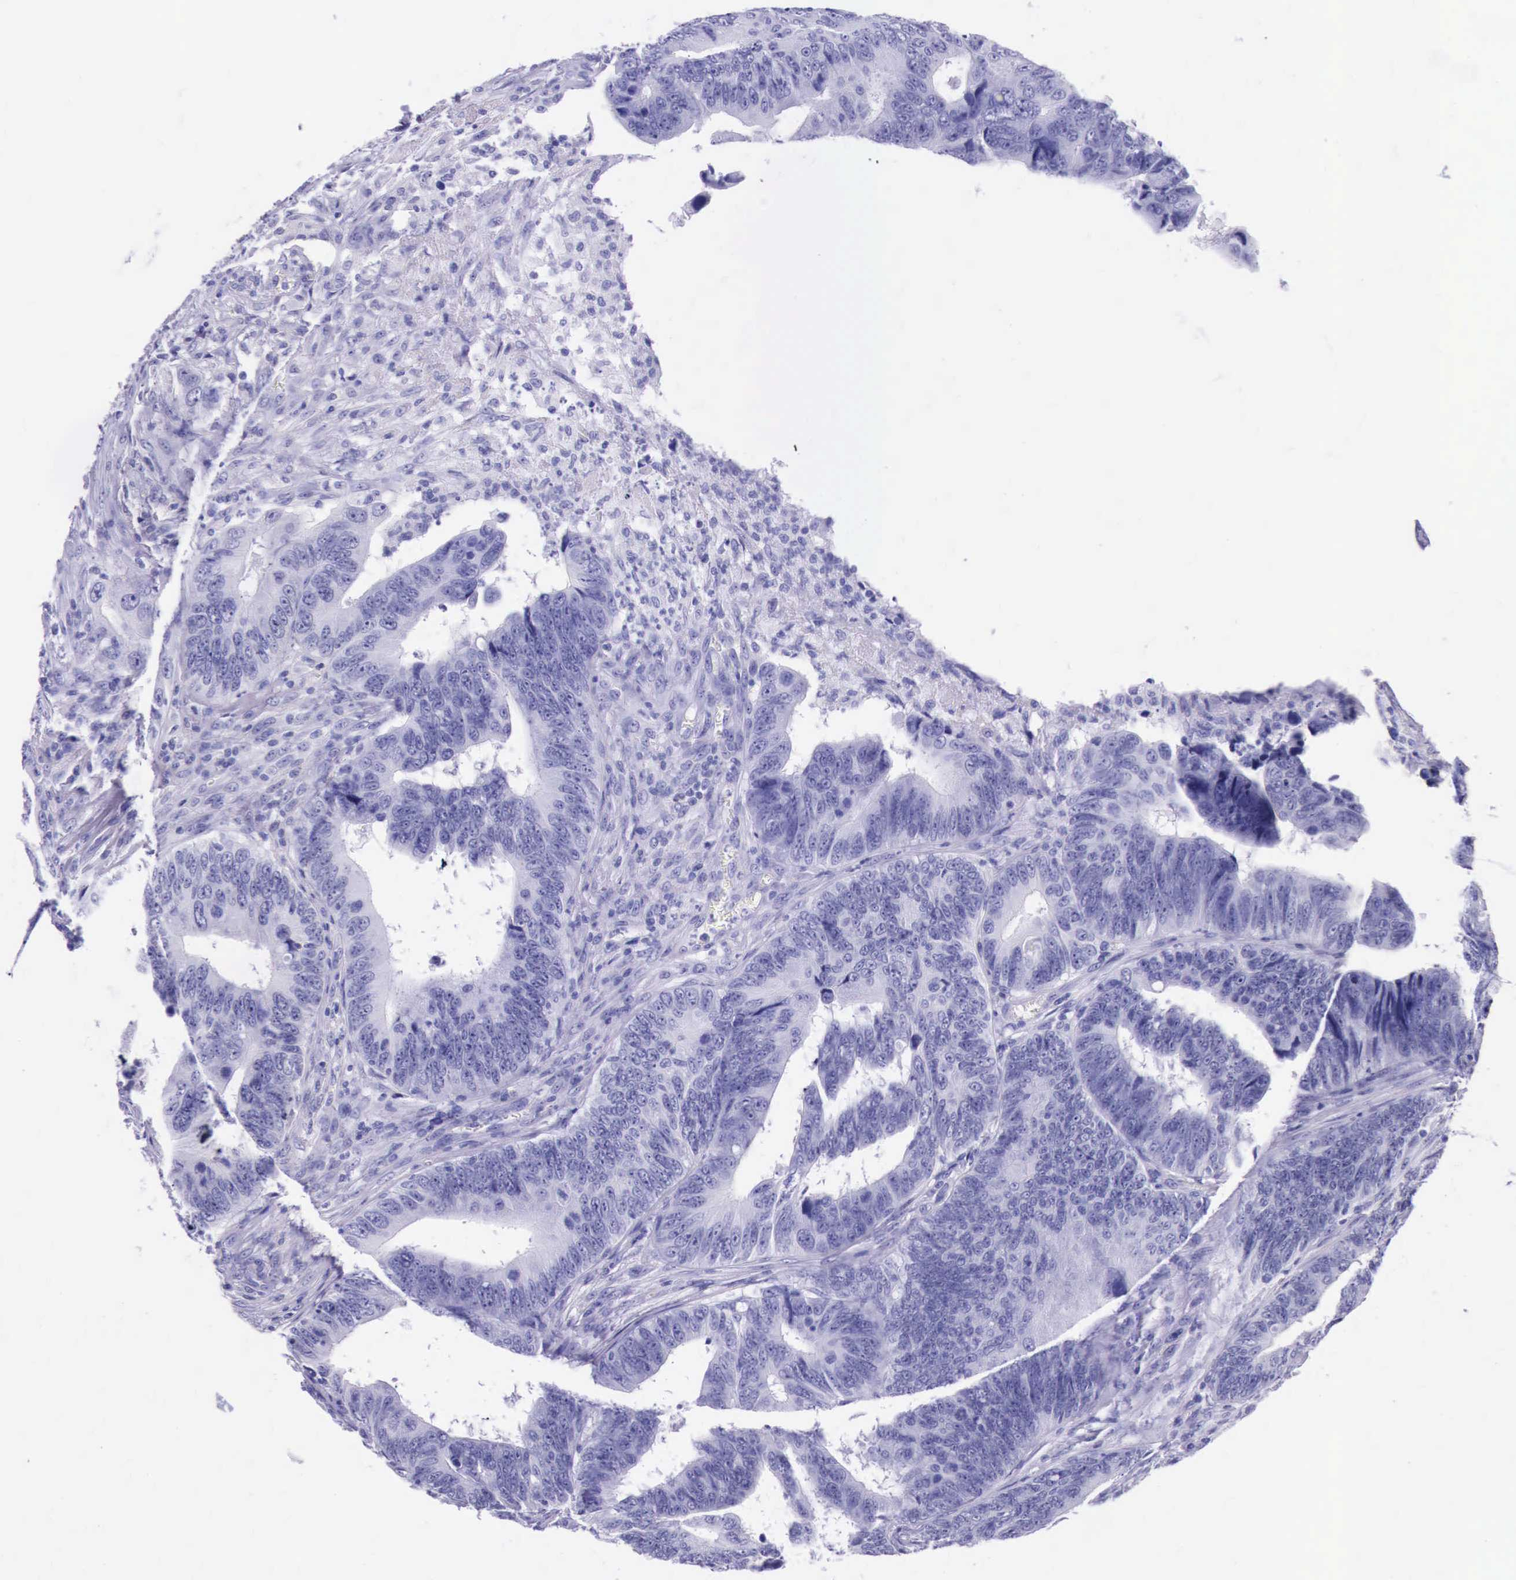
{"staining": {"intensity": "negative", "quantity": "none", "location": "none"}, "tissue": "colorectal cancer", "cell_type": "Tumor cells", "image_type": "cancer", "snomed": [{"axis": "morphology", "description": "Adenocarcinoma, NOS"}, {"axis": "topography", "description": "Colon"}], "caption": "The image reveals no staining of tumor cells in adenocarcinoma (colorectal).", "gene": "ESR1", "patient": {"sex": "female", "age": 78}}